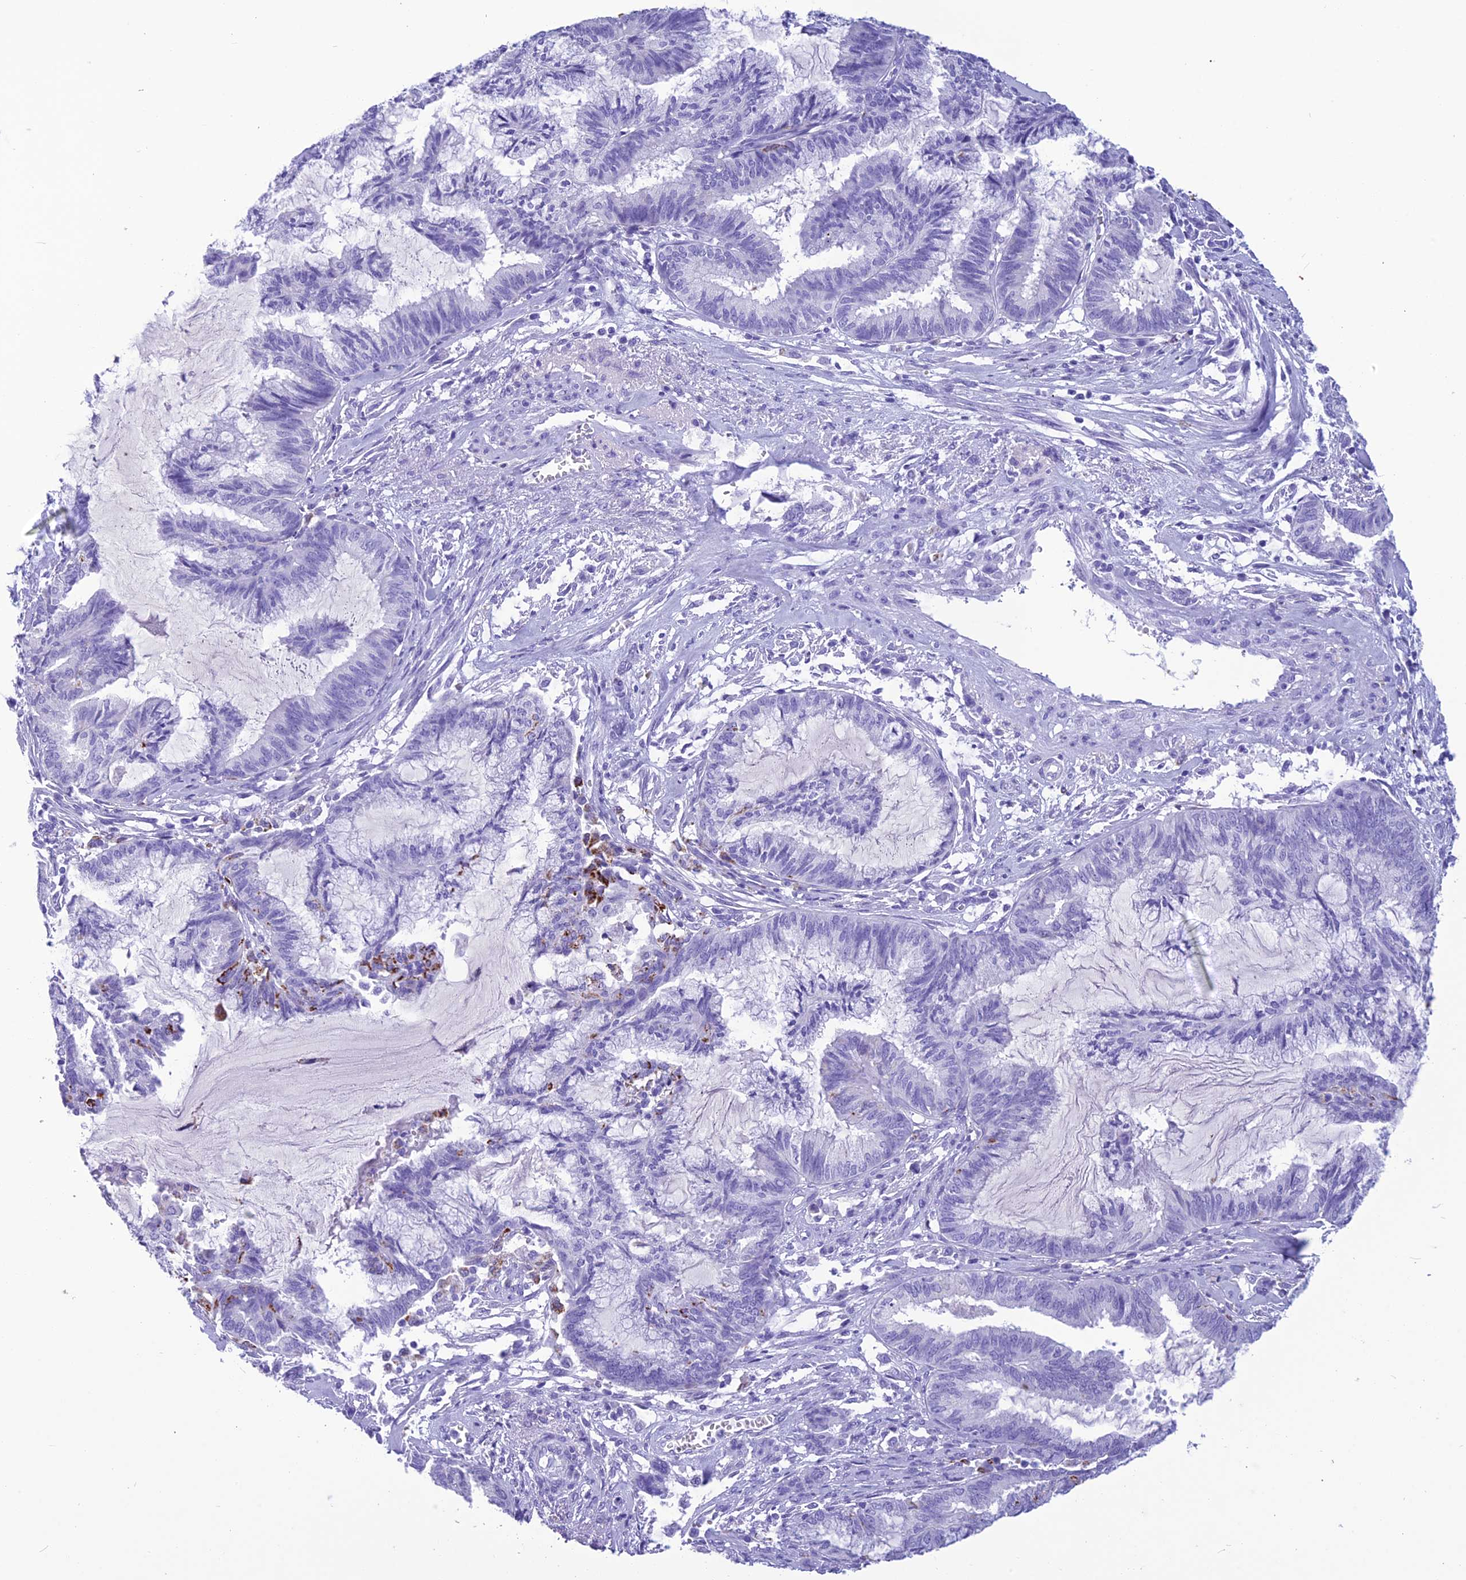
{"staining": {"intensity": "negative", "quantity": "none", "location": "none"}, "tissue": "endometrial cancer", "cell_type": "Tumor cells", "image_type": "cancer", "snomed": [{"axis": "morphology", "description": "Adenocarcinoma, NOS"}, {"axis": "topography", "description": "Endometrium"}], "caption": "Endometrial adenocarcinoma was stained to show a protein in brown. There is no significant expression in tumor cells.", "gene": "TRAM1L1", "patient": {"sex": "female", "age": 86}}